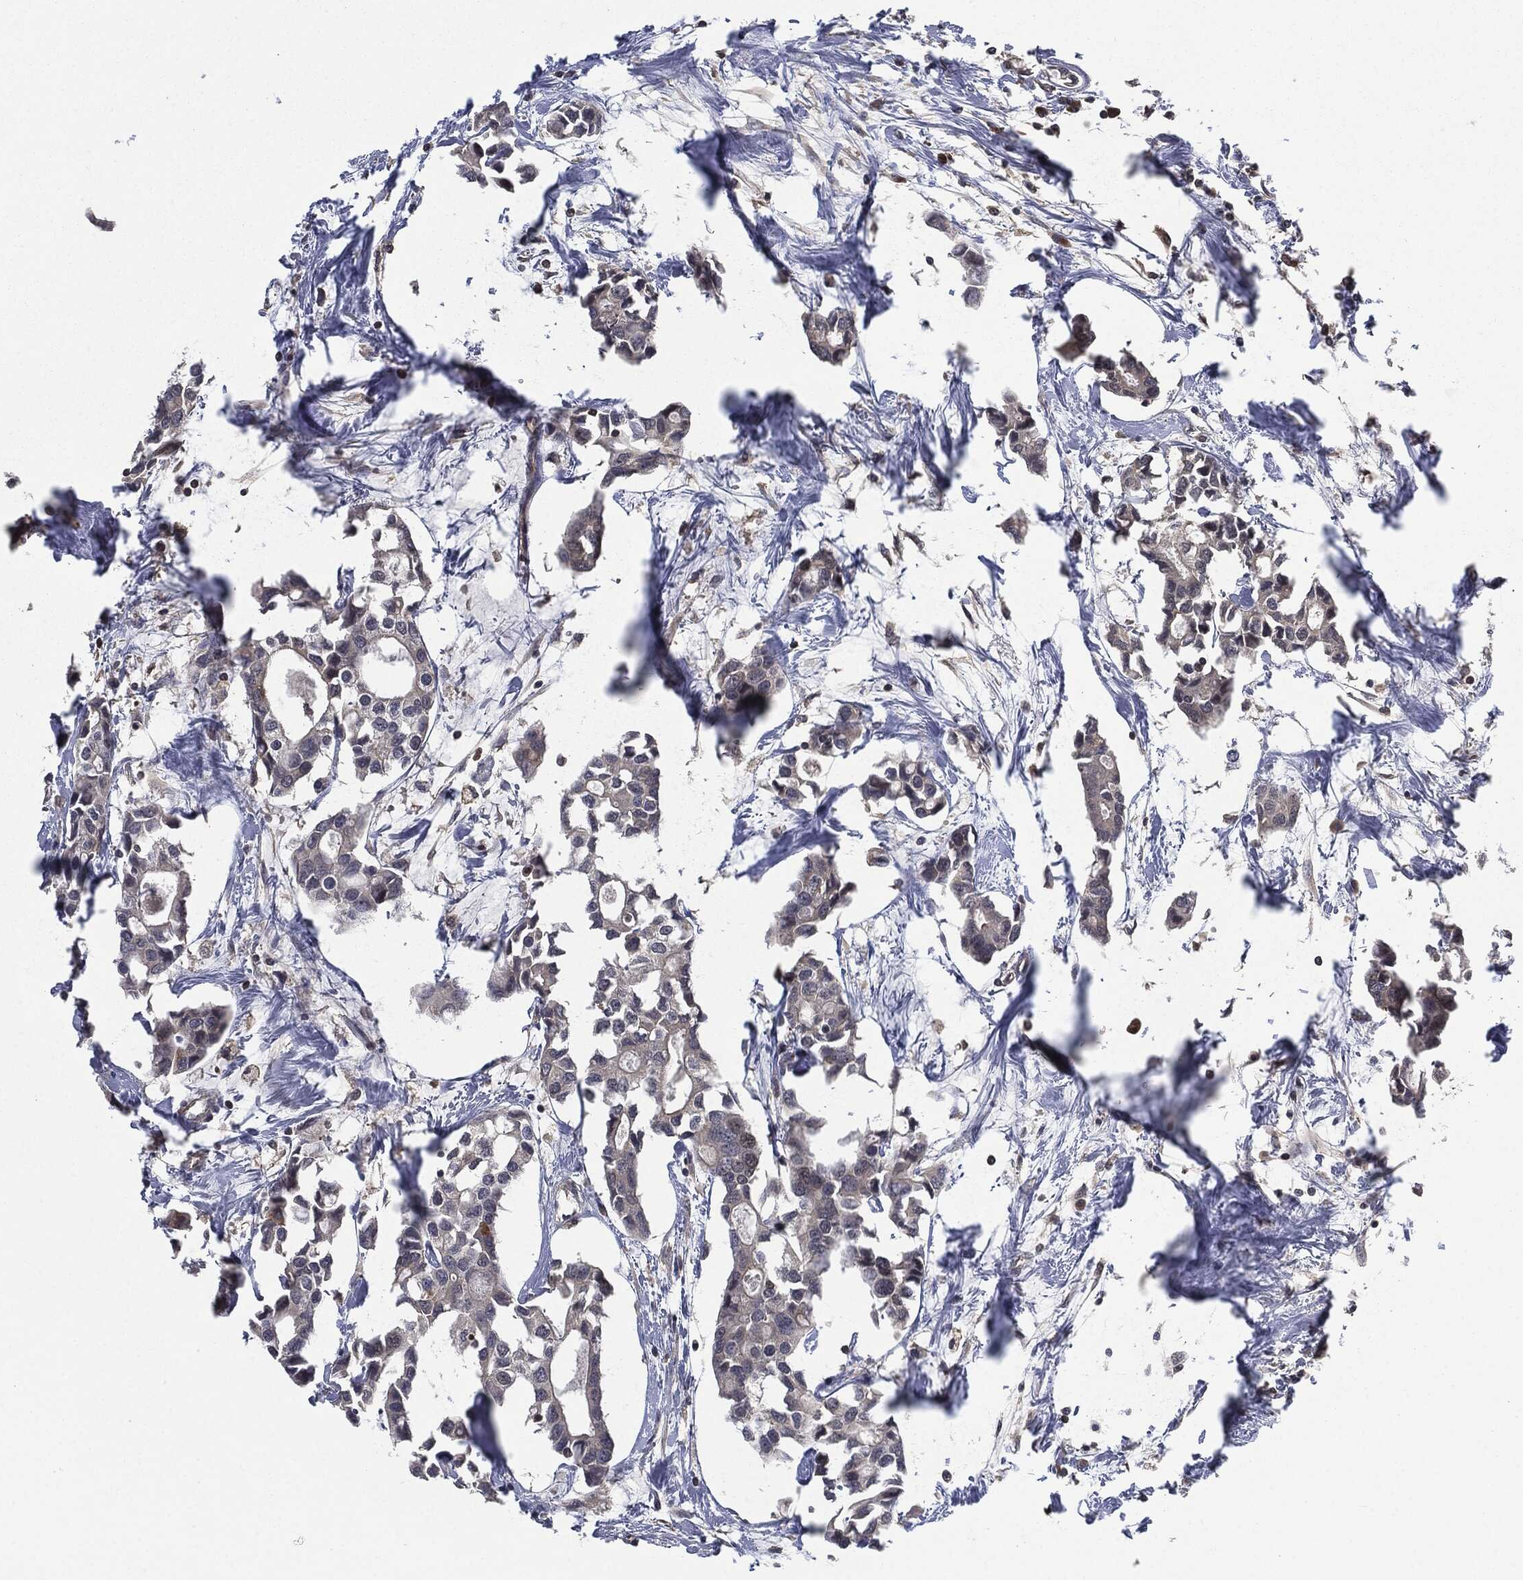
{"staining": {"intensity": "negative", "quantity": "none", "location": "none"}, "tissue": "breast cancer", "cell_type": "Tumor cells", "image_type": "cancer", "snomed": [{"axis": "morphology", "description": "Duct carcinoma"}, {"axis": "topography", "description": "Breast"}], "caption": "Photomicrograph shows no protein staining in tumor cells of infiltrating ductal carcinoma (breast) tissue.", "gene": "UBR1", "patient": {"sex": "female", "age": 83}}